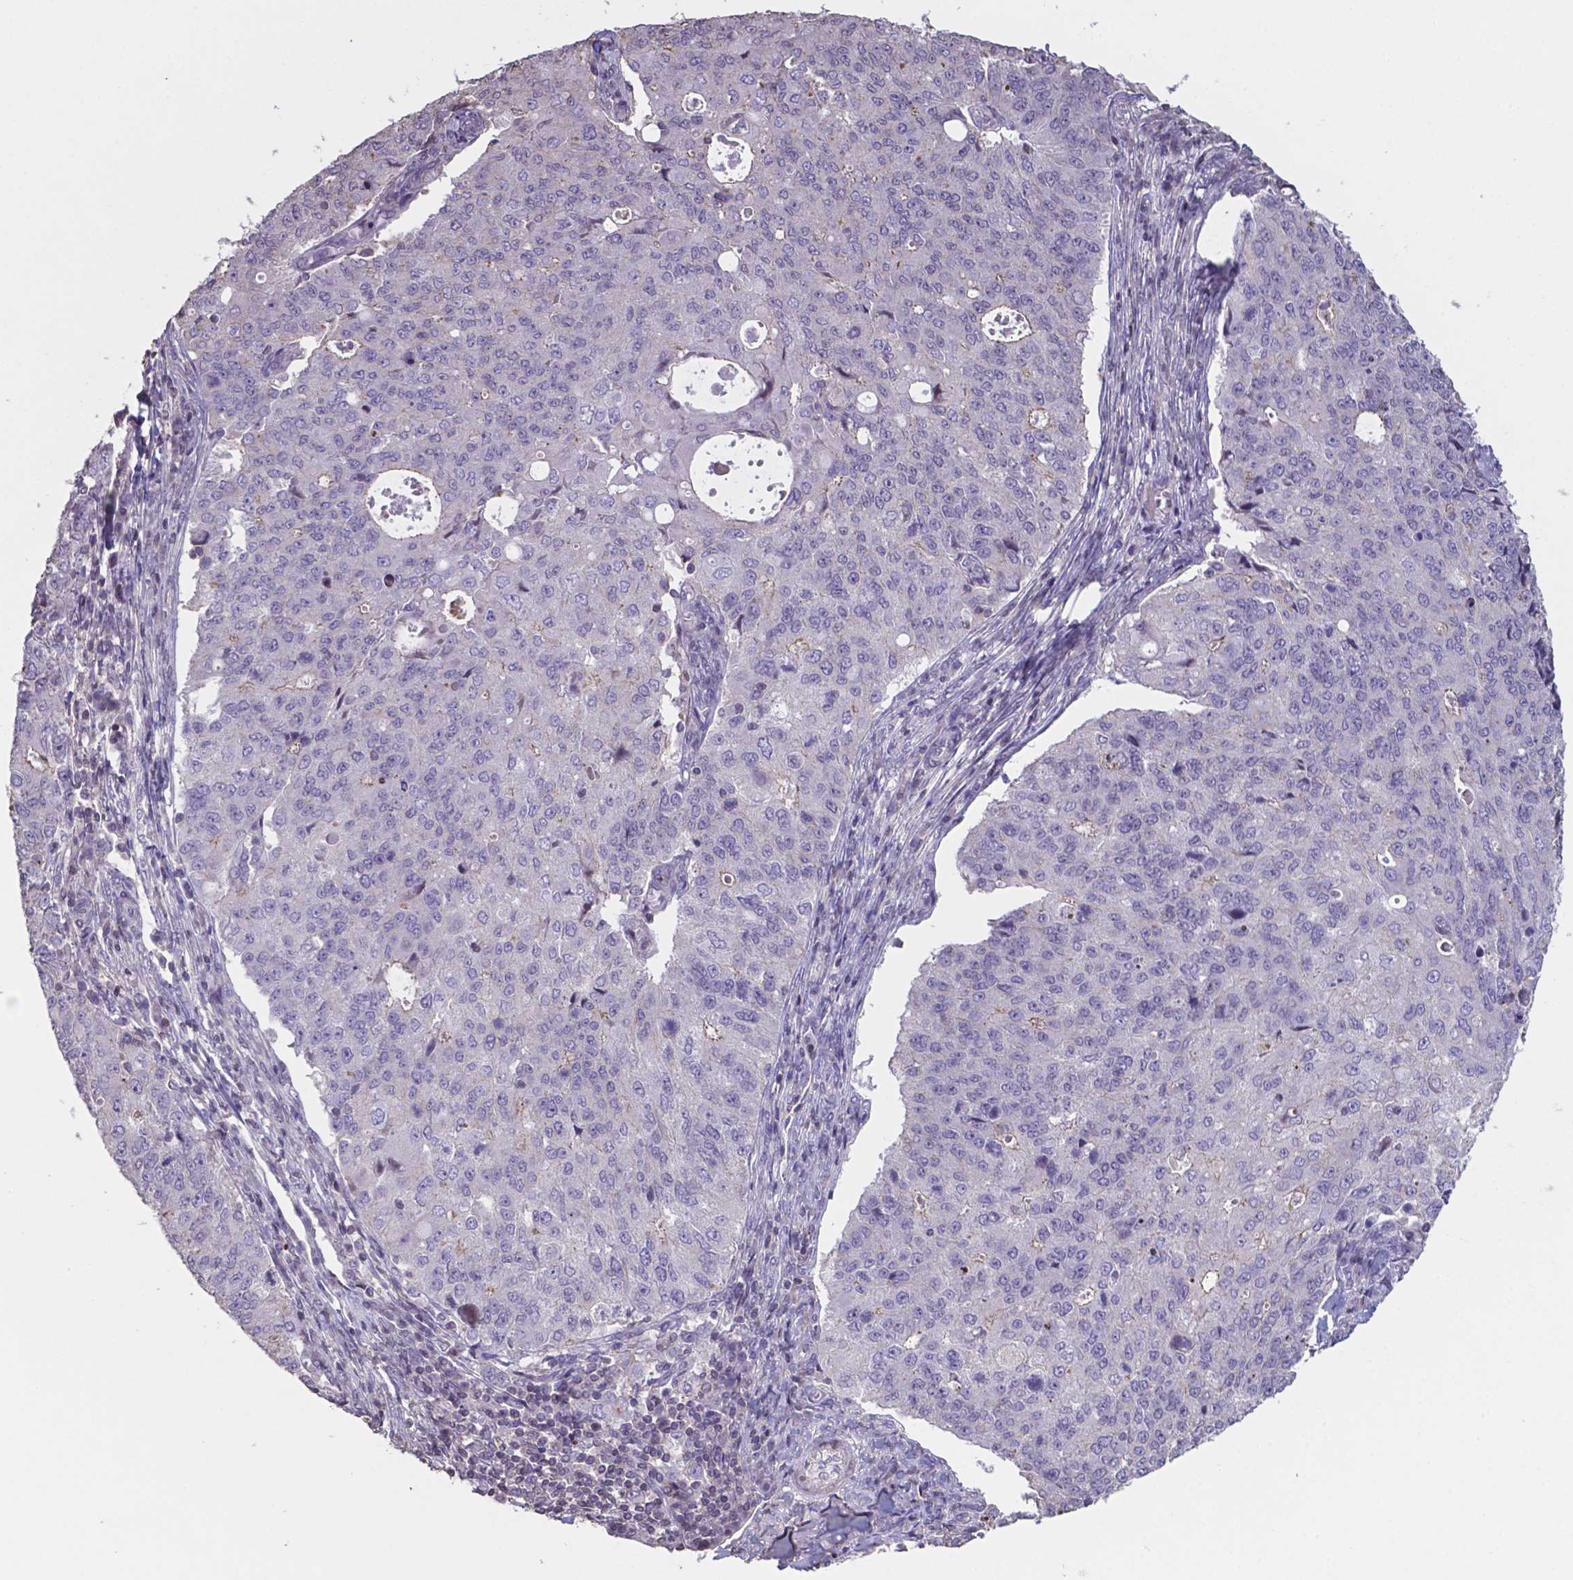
{"staining": {"intensity": "weak", "quantity": "<25%", "location": "cytoplasmic/membranous"}, "tissue": "endometrial cancer", "cell_type": "Tumor cells", "image_type": "cancer", "snomed": [{"axis": "morphology", "description": "Adenocarcinoma, NOS"}, {"axis": "topography", "description": "Endometrium"}], "caption": "Immunohistochemistry photomicrograph of neoplastic tissue: endometrial adenocarcinoma stained with DAB (3,3'-diaminobenzidine) displays no significant protein expression in tumor cells. The staining is performed using DAB (3,3'-diaminobenzidine) brown chromogen with nuclei counter-stained in using hematoxylin.", "gene": "MLC1", "patient": {"sex": "female", "age": 43}}